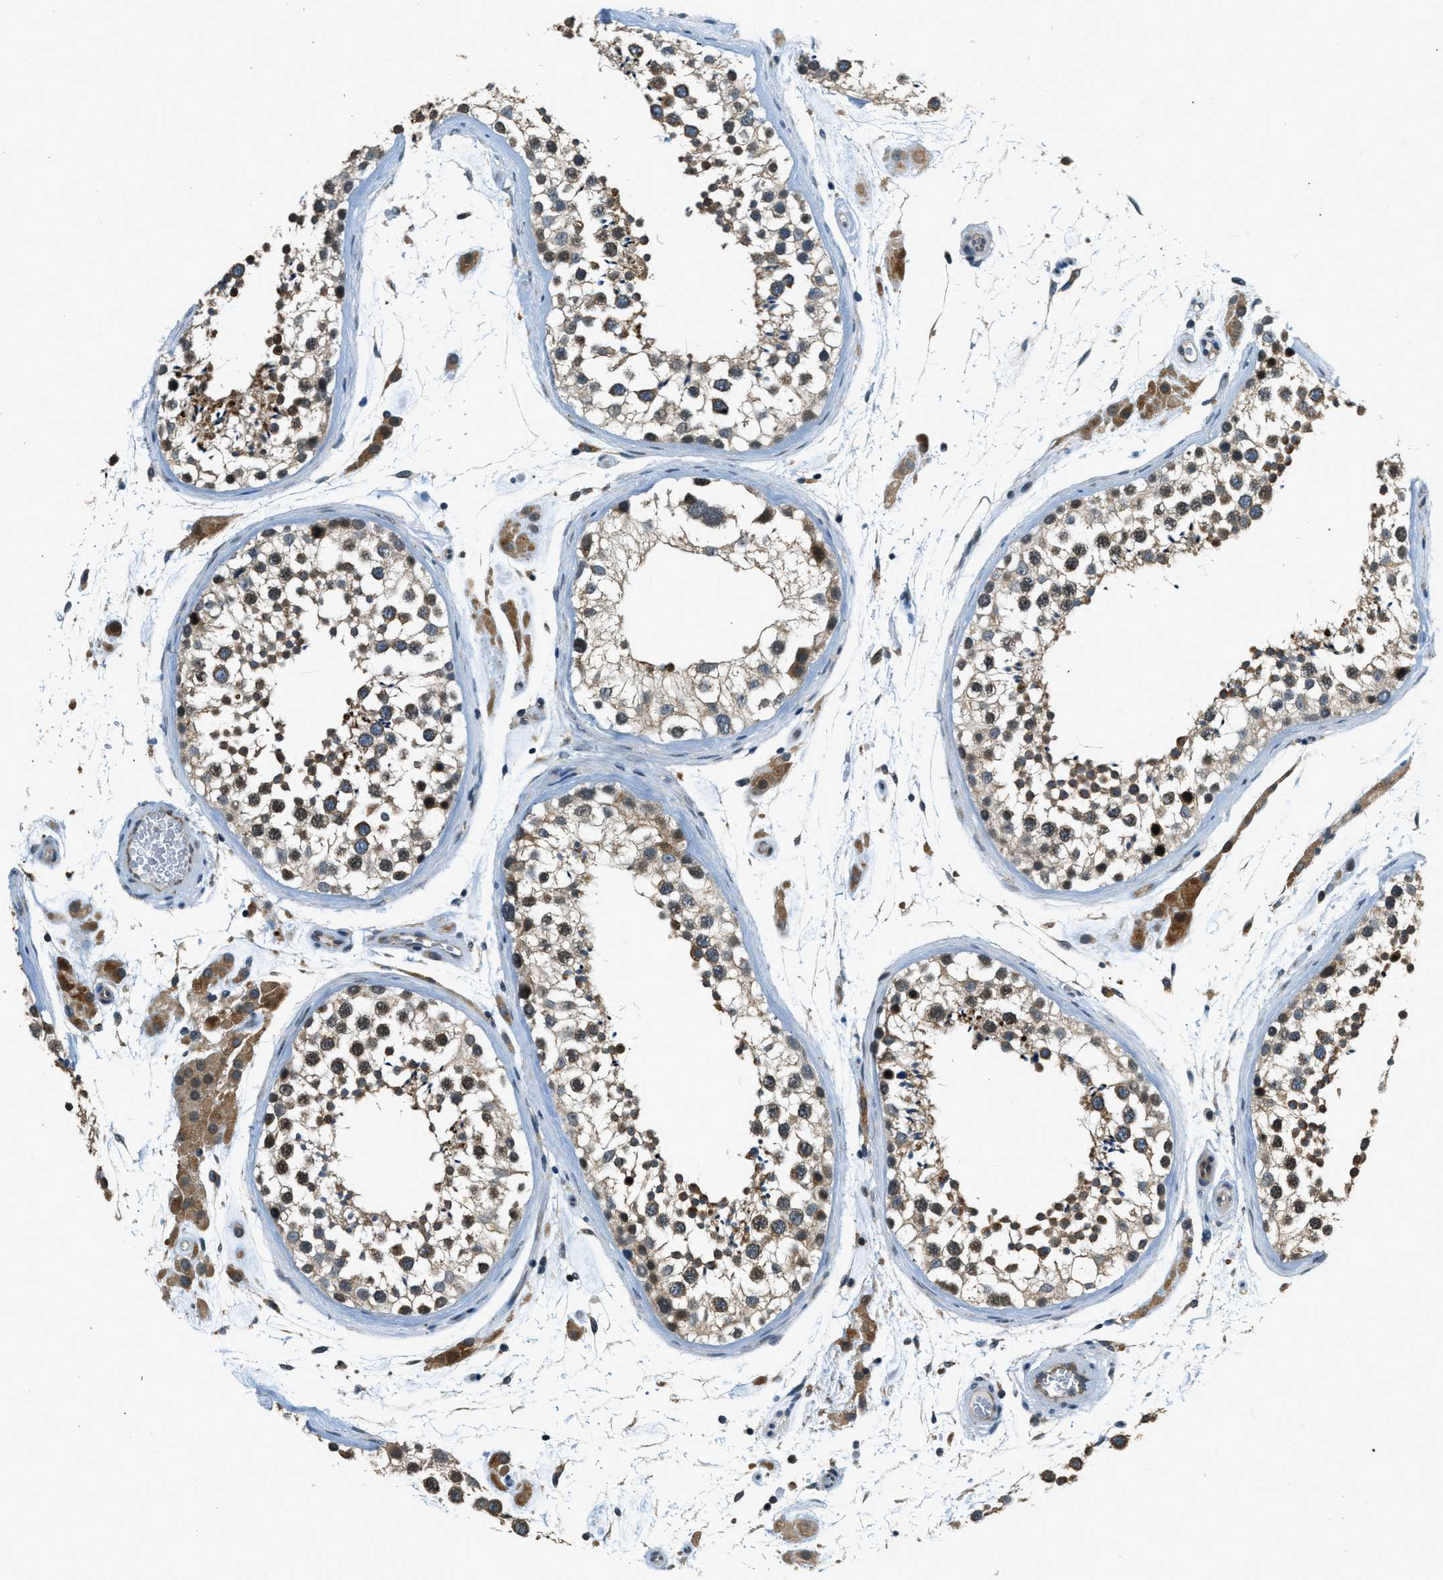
{"staining": {"intensity": "strong", "quantity": "25%-75%", "location": "cytoplasmic/membranous,nuclear"}, "tissue": "testis", "cell_type": "Cells in seminiferous ducts", "image_type": "normal", "snomed": [{"axis": "morphology", "description": "Normal tissue, NOS"}, {"axis": "topography", "description": "Testis"}], "caption": "IHC (DAB) staining of unremarkable human testis demonstrates strong cytoplasmic/membranous,nuclear protein staining in approximately 25%-75% of cells in seminiferous ducts.", "gene": "HERC2", "patient": {"sex": "male", "age": 46}}